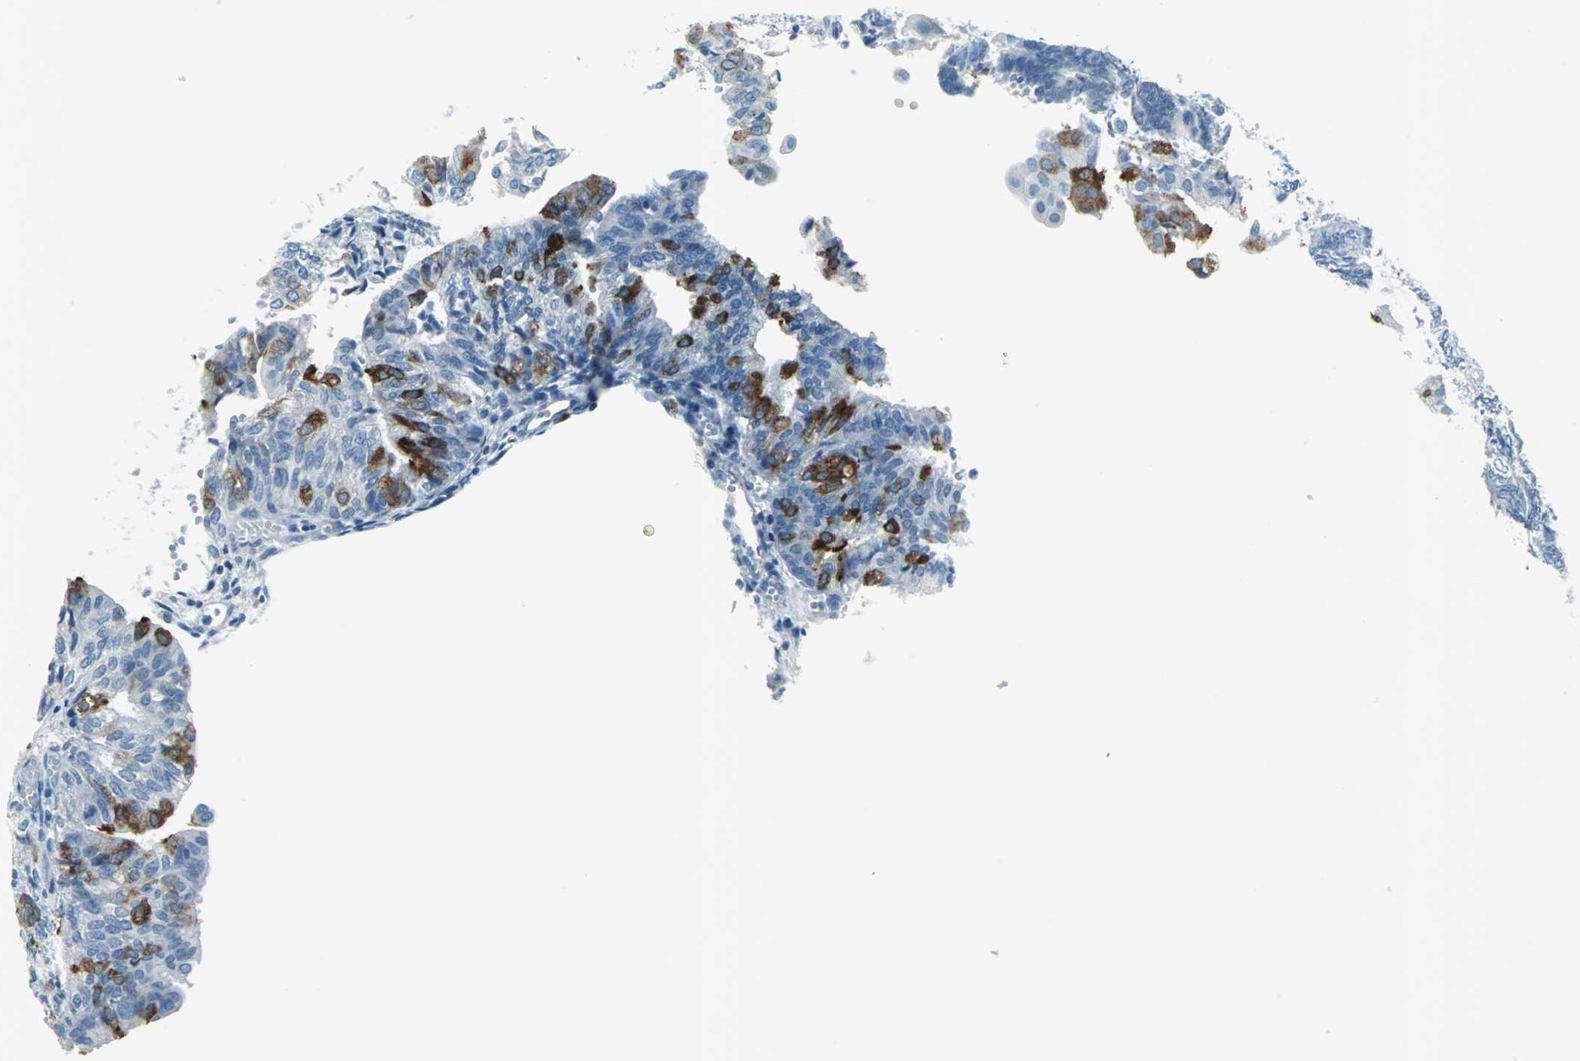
{"staining": {"intensity": "moderate", "quantity": "<25%", "location": "cytoplasmic/membranous"}, "tissue": "endometrial cancer", "cell_type": "Tumor cells", "image_type": "cancer", "snomed": [{"axis": "morphology", "description": "Adenocarcinoma, NOS"}, {"axis": "topography", "description": "Endometrium"}], "caption": "This photomicrograph displays immunohistochemistry staining of human endometrial cancer, with low moderate cytoplasmic/membranous positivity in about <25% of tumor cells.", "gene": "DNAI2", "patient": {"sex": "female", "age": 59}}